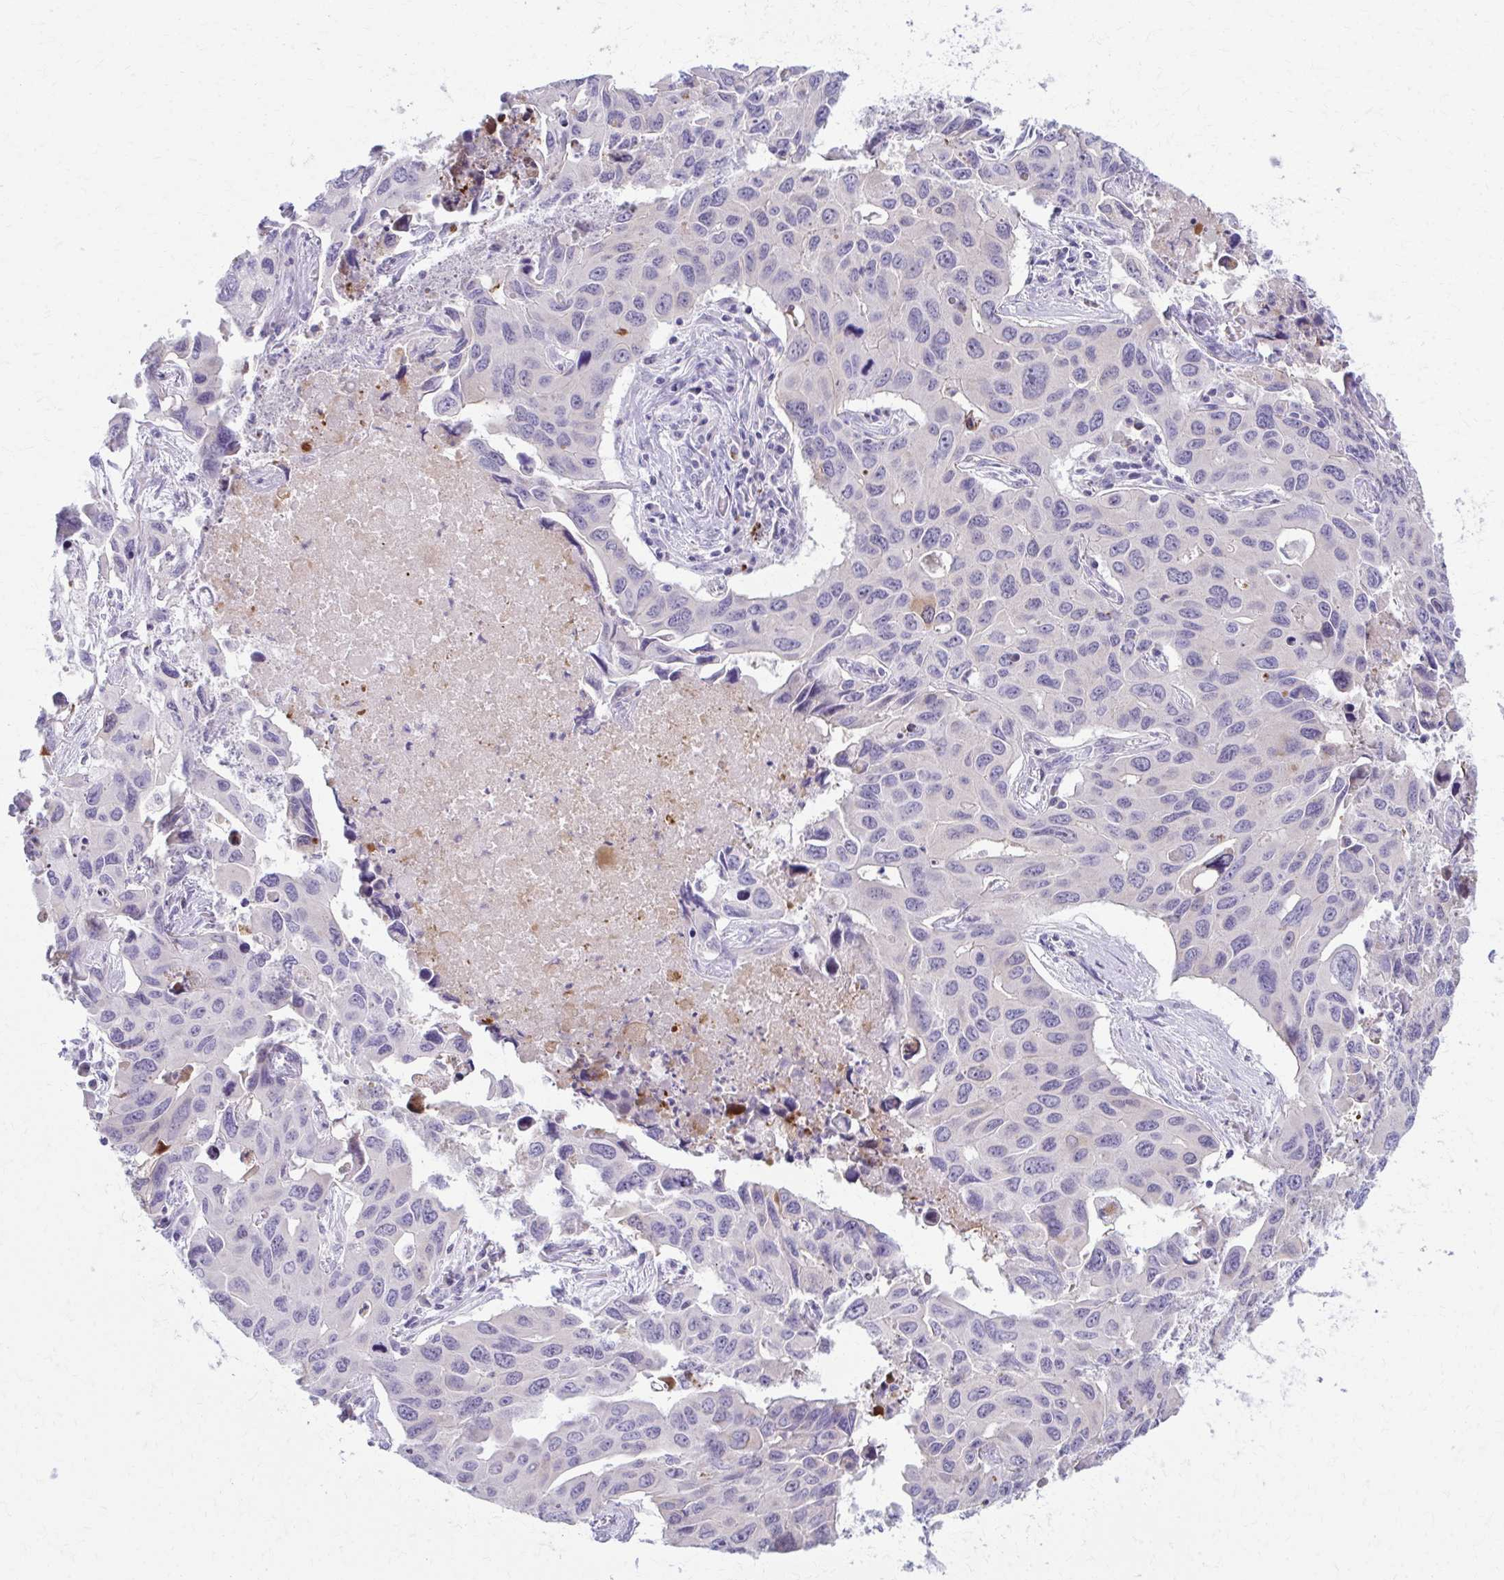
{"staining": {"intensity": "negative", "quantity": "none", "location": "none"}, "tissue": "lung cancer", "cell_type": "Tumor cells", "image_type": "cancer", "snomed": [{"axis": "morphology", "description": "Adenocarcinoma, NOS"}, {"axis": "topography", "description": "Lung"}], "caption": "Immunohistochemistry (IHC) of lung cancer (adenocarcinoma) displays no staining in tumor cells.", "gene": "OR4M1", "patient": {"sex": "male", "age": 64}}